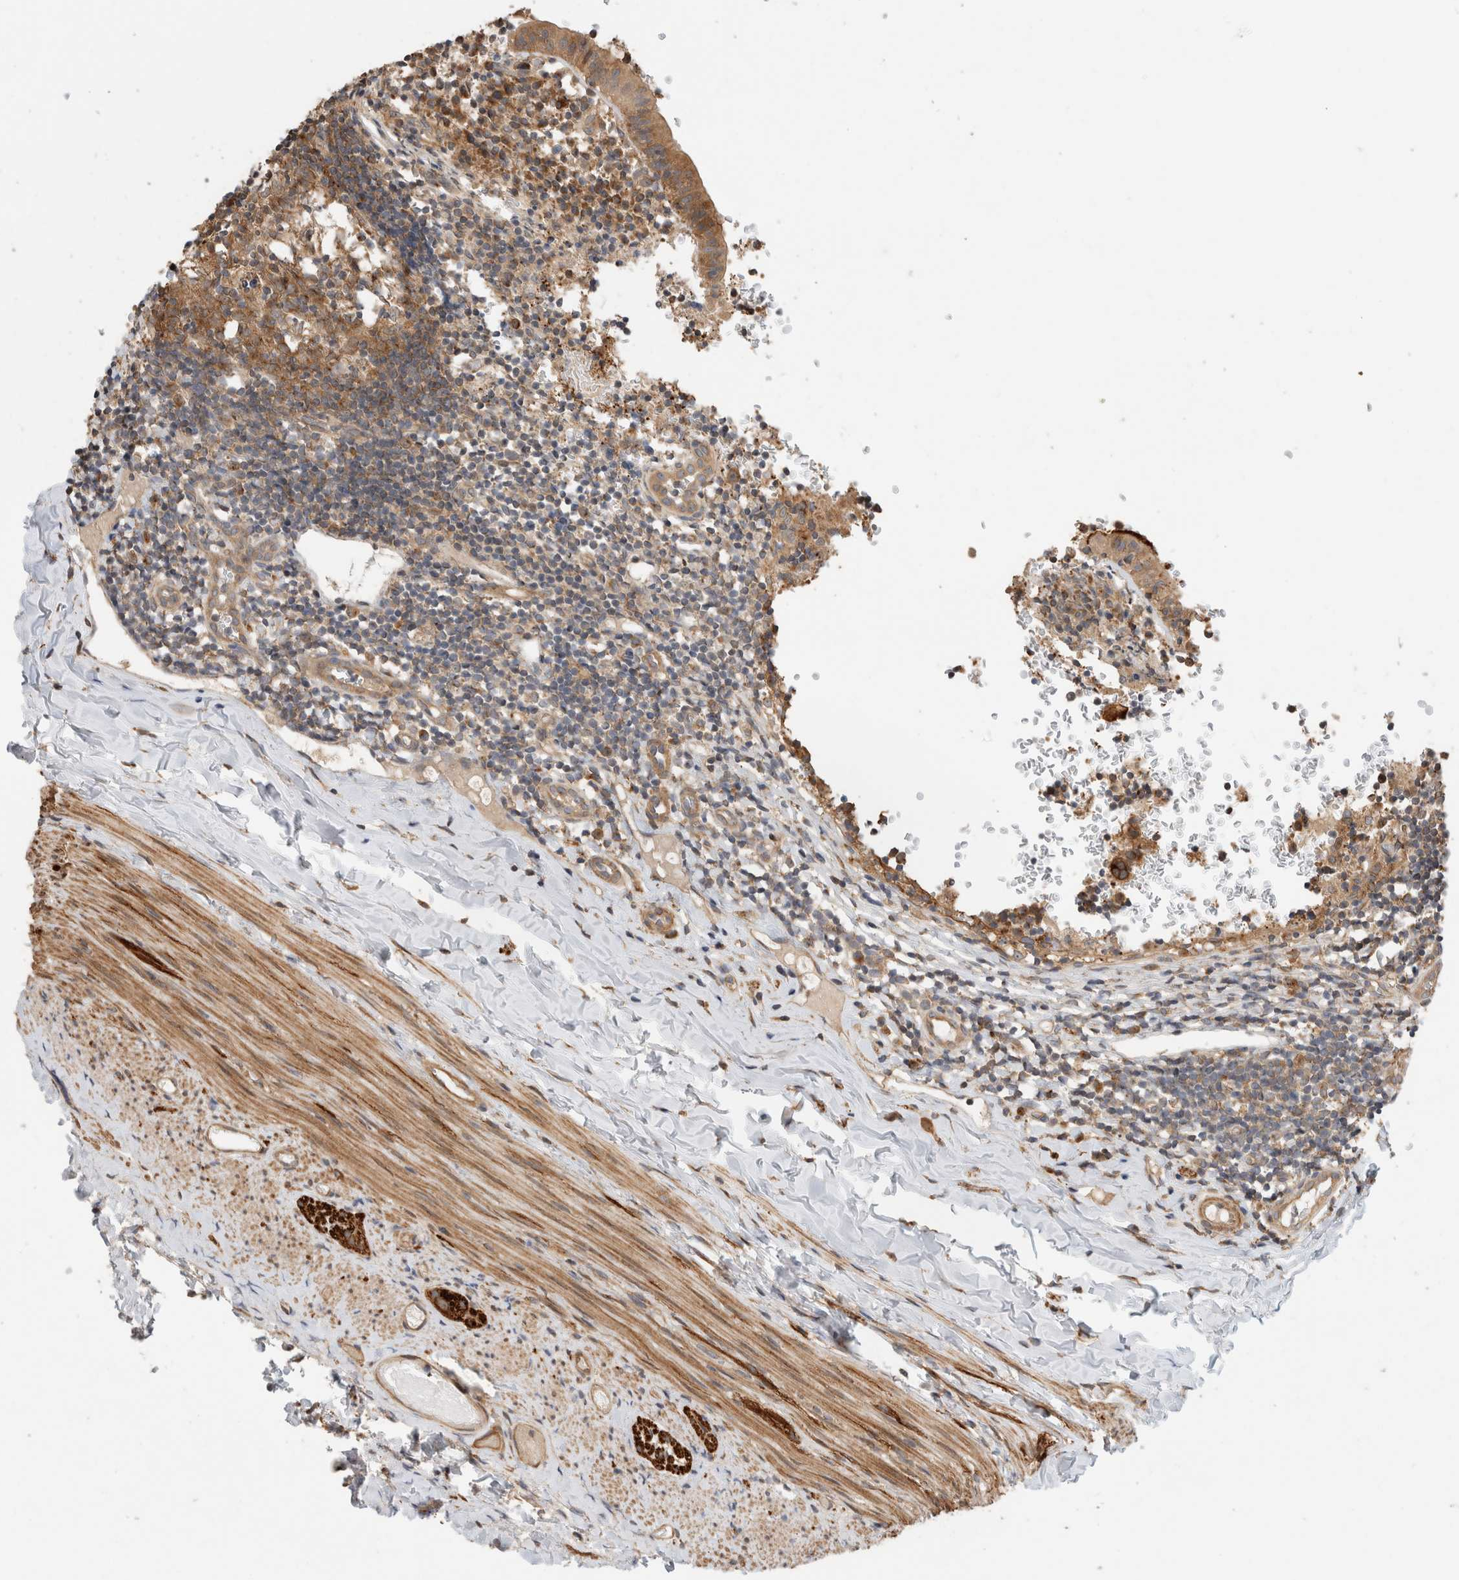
{"staining": {"intensity": "moderate", "quantity": ">75%", "location": "cytoplasmic/membranous"}, "tissue": "appendix", "cell_type": "Glandular cells", "image_type": "normal", "snomed": [{"axis": "morphology", "description": "Normal tissue, NOS"}, {"axis": "topography", "description": "Appendix"}], "caption": "Glandular cells show medium levels of moderate cytoplasmic/membranous positivity in about >75% of cells in unremarkable human appendix. The staining was performed using DAB, with brown indicating positive protein expression. Nuclei are stained blue with hematoxylin.", "gene": "PCDHB15", "patient": {"sex": "male", "age": 8}}